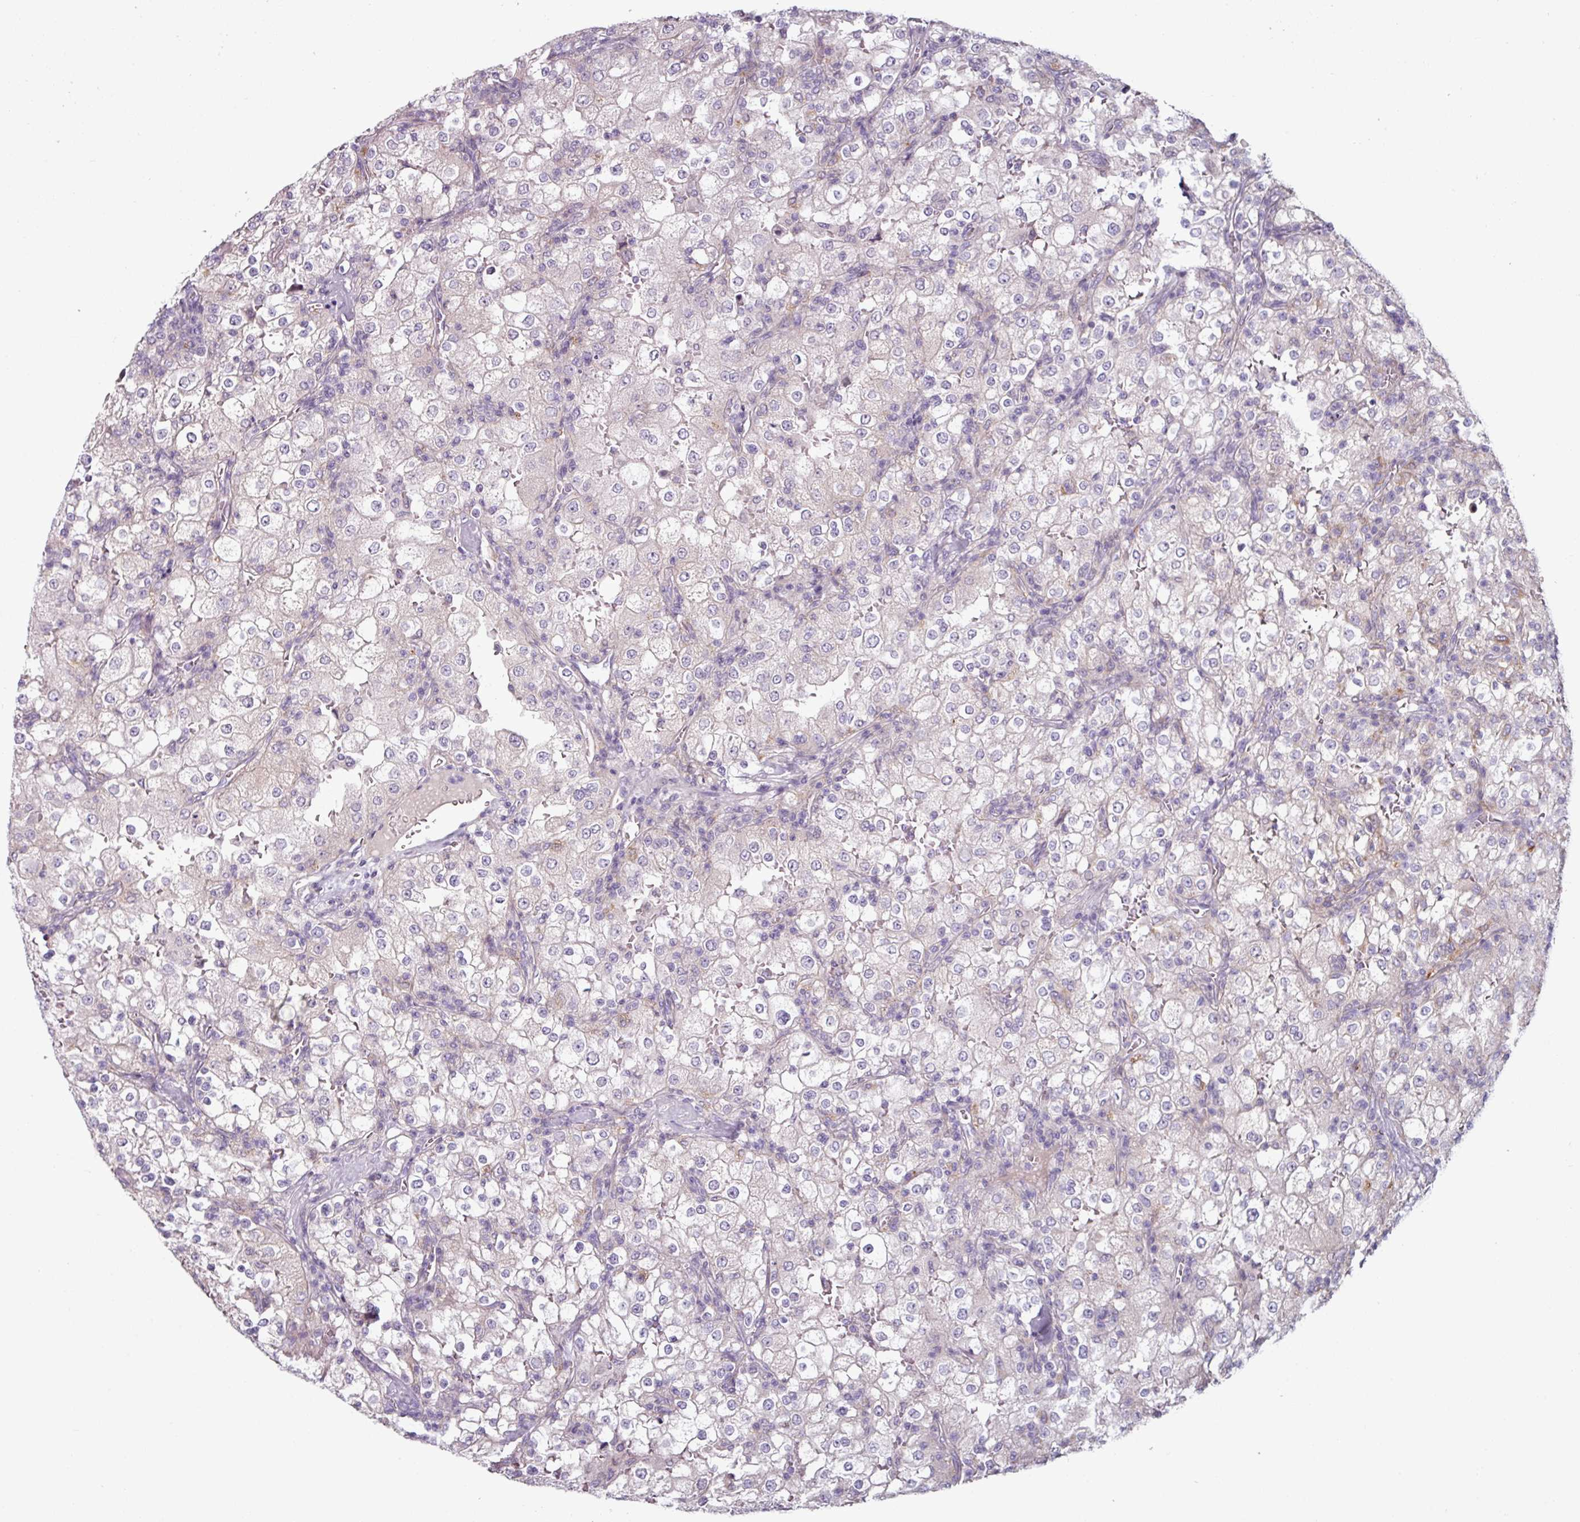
{"staining": {"intensity": "weak", "quantity": "<25%", "location": "cytoplasmic/membranous"}, "tissue": "renal cancer", "cell_type": "Tumor cells", "image_type": "cancer", "snomed": [{"axis": "morphology", "description": "Adenocarcinoma, NOS"}, {"axis": "topography", "description": "Kidney"}], "caption": "IHC of renal cancer exhibits no expression in tumor cells. Brightfield microscopy of IHC stained with DAB (brown) and hematoxylin (blue), captured at high magnification.", "gene": "MTMR14", "patient": {"sex": "female", "age": 74}}